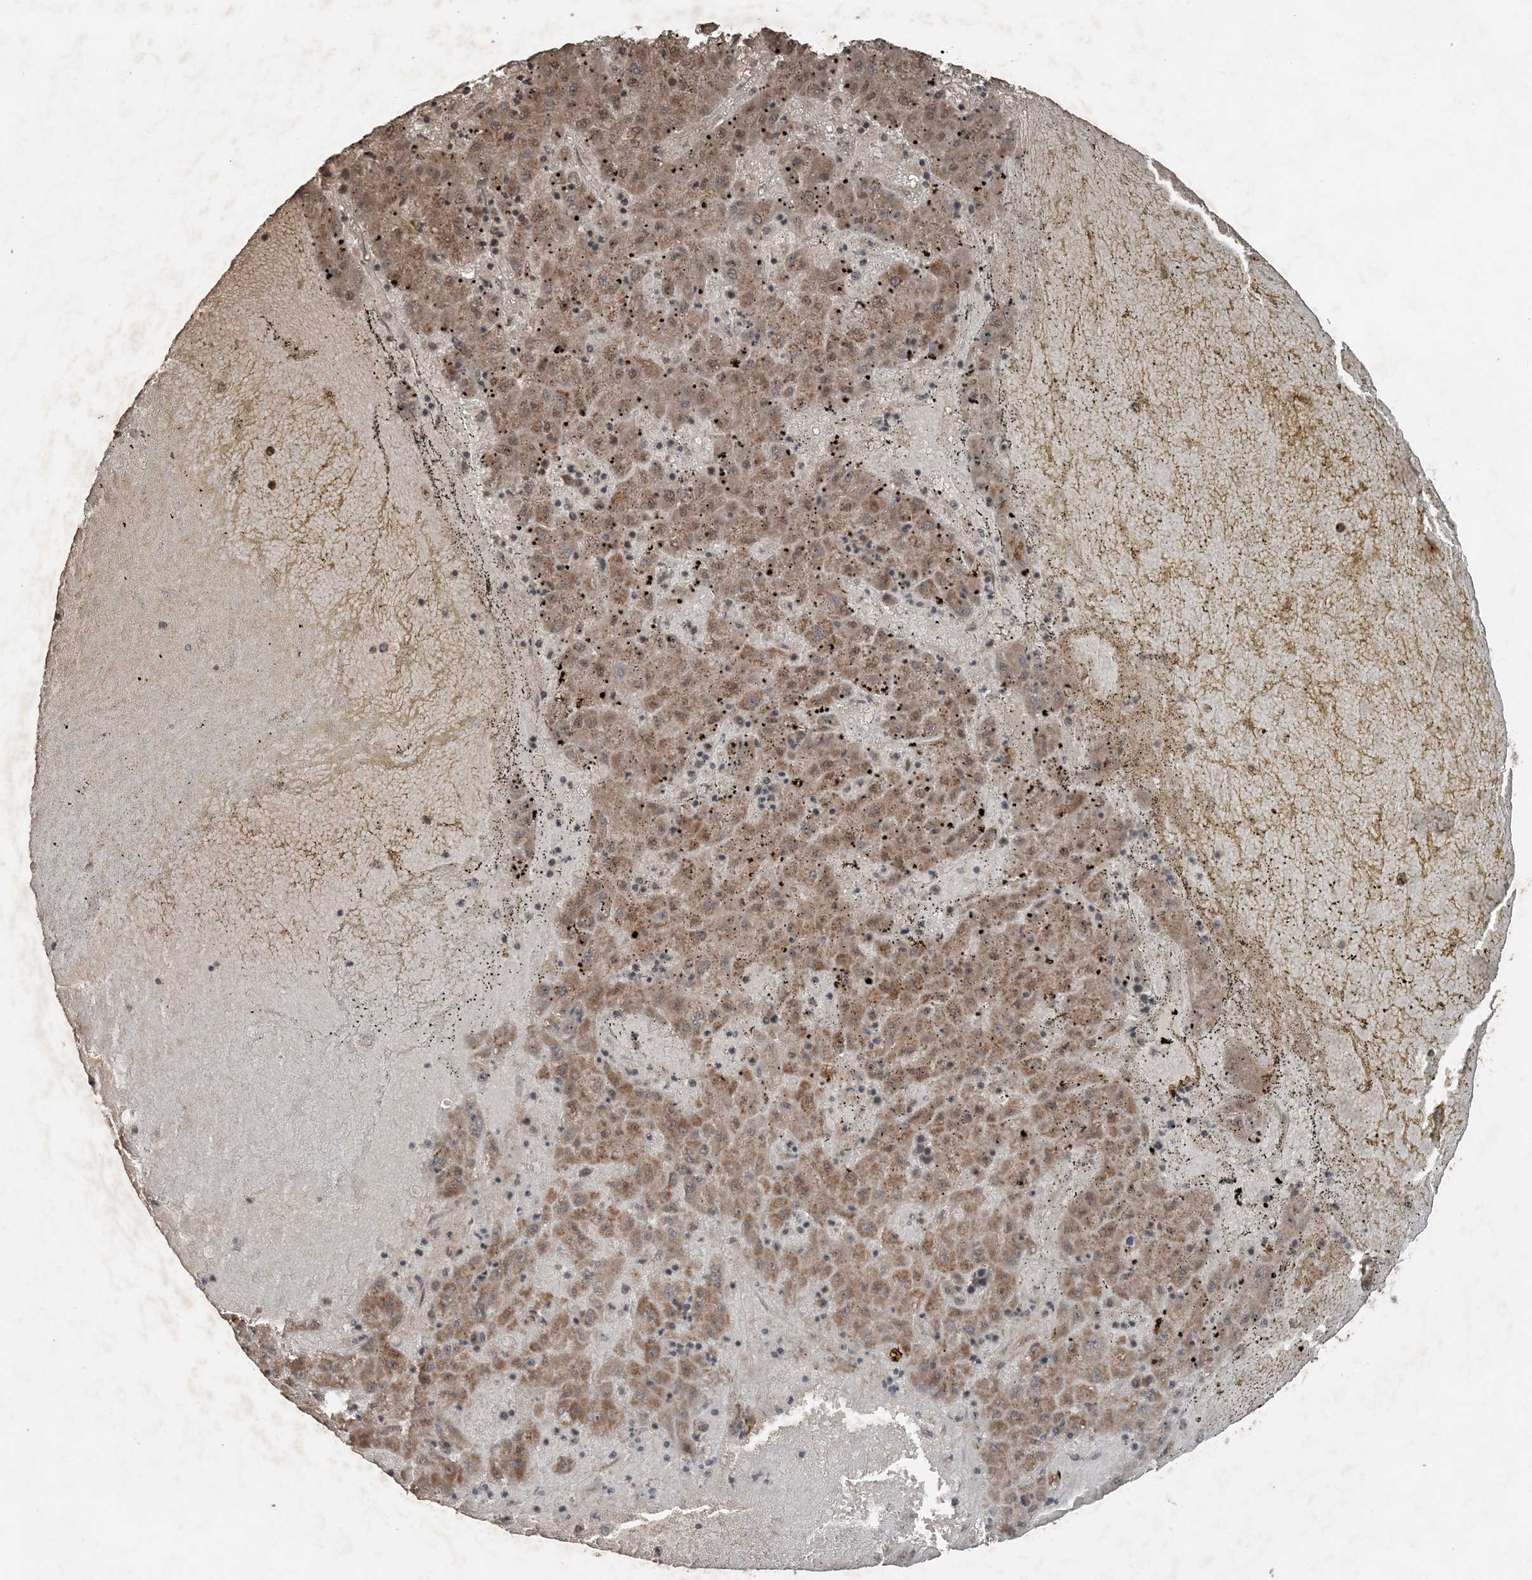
{"staining": {"intensity": "moderate", "quantity": ">75%", "location": "cytoplasmic/membranous"}, "tissue": "liver cancer", "cell_type": "Tumor cells", "image_type": "cancer", "snomed": [{"axis": "morphology", "description": "Carcinoma, Hepatocellular, NOS"}, {"axis": "topography", "description": "Liver"}], "caption": "IHC photomicrograph of human liver cancer stained for a protein (brown), which displays medium levels of moderate cytoplasmic/membranous positivity in approximately >75% of tumor cells.", "gene": "ZFAND2B", "patient": {"sex": "male", "age": 72}}